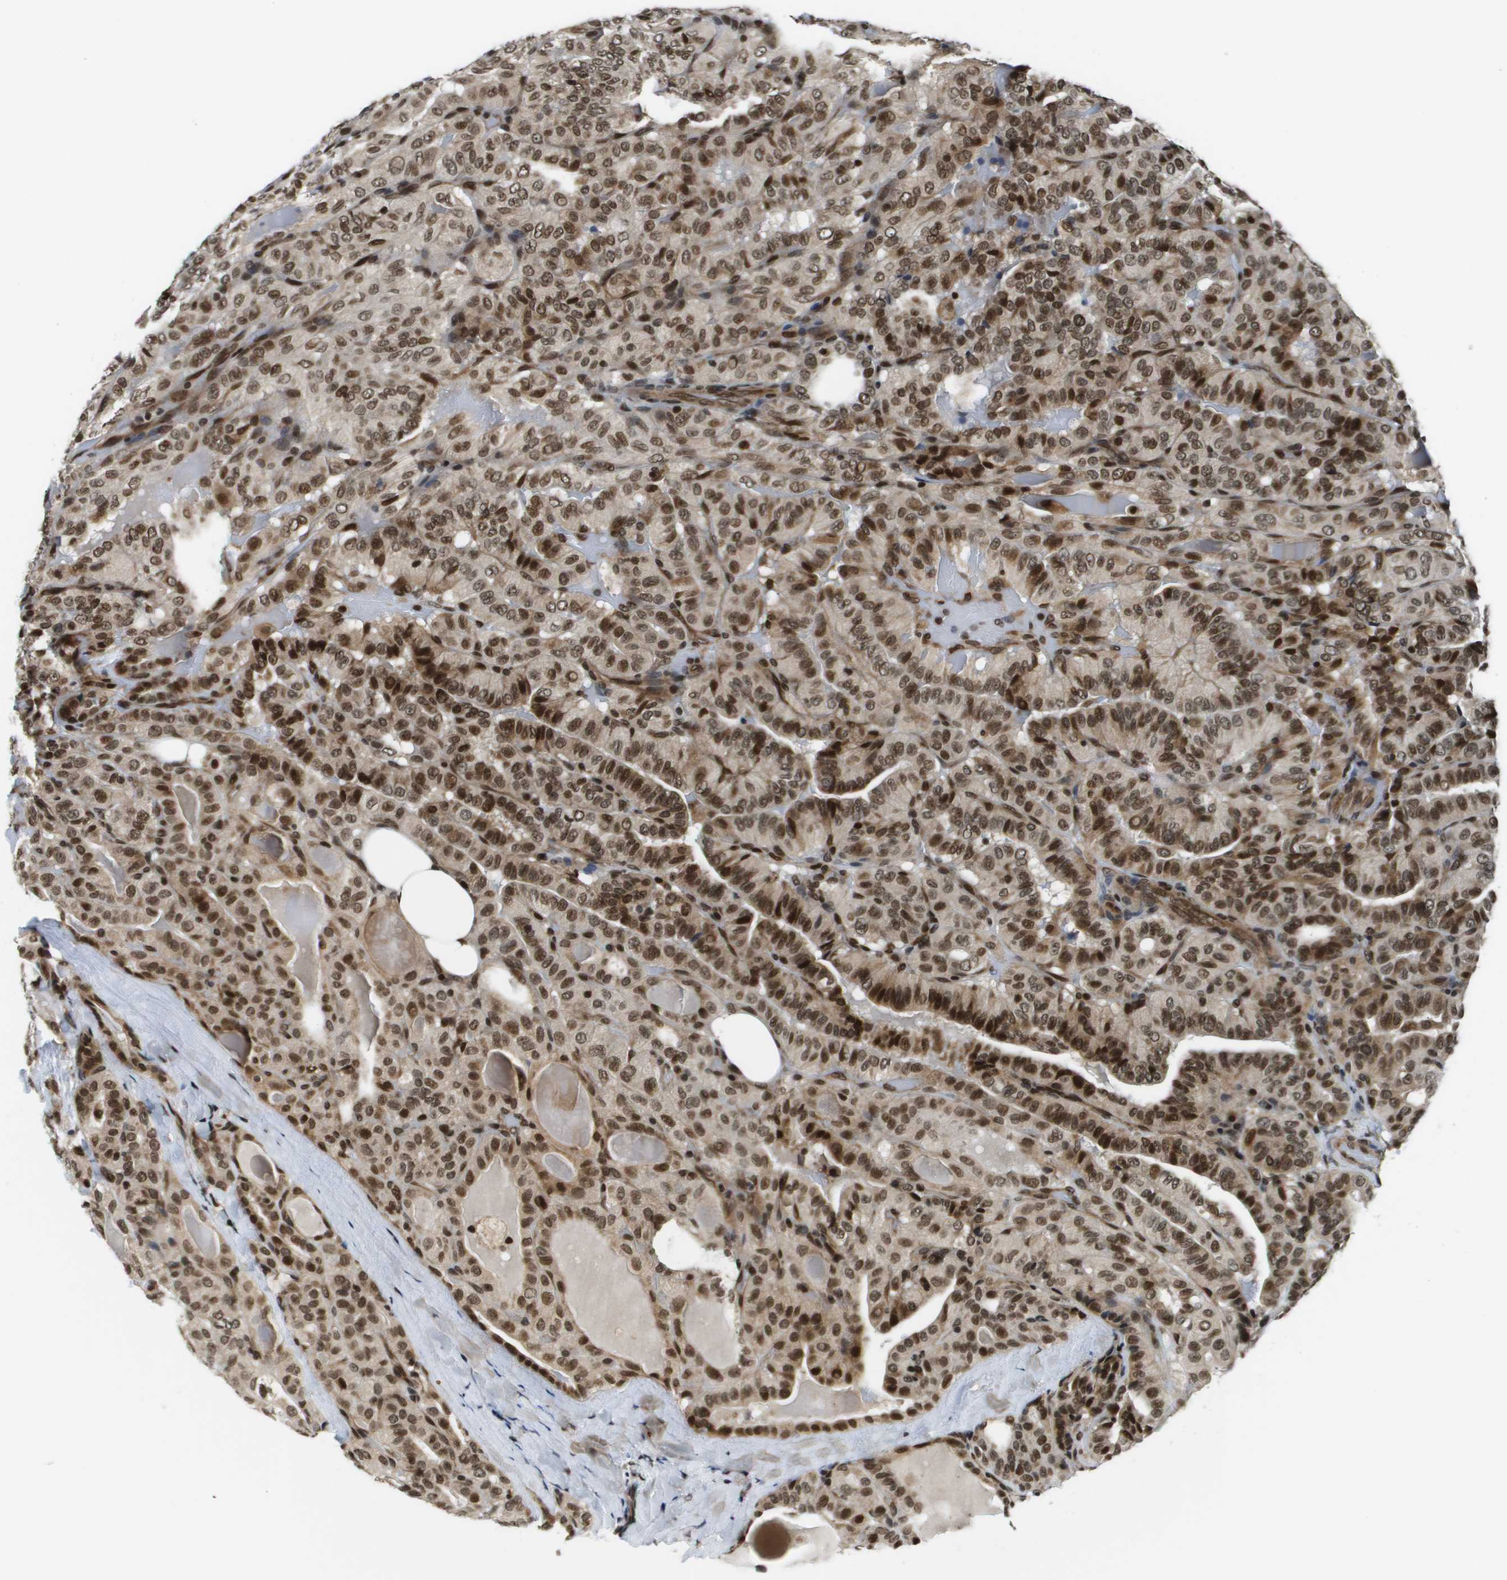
{"staining": {"intensity": "moderate", "quantity": ">75%", "location": "cytoplasmic/membranous,nuclear"}, "tissue": "thyroid cancer", "cell_type": "Tumor cells", "image_type": "cancer", "snomed": [{"axis": "morphology", "description": "Papillary adenocarcinoma, NOS"}, {"axis": "topography", "description": "Thyroid gland"}], "caption": "High-magnification brightfield microscopy of thyroid cancer stained with DAB (brown) and counterstained with hematoxylin (blue). tumor cells exhibit moderate cytoplasmic/membranous and nuclear positivity is seen in about>75% of cells.", "gene": "RECQL4", "patient": {"sex": "male", "age": 77}}